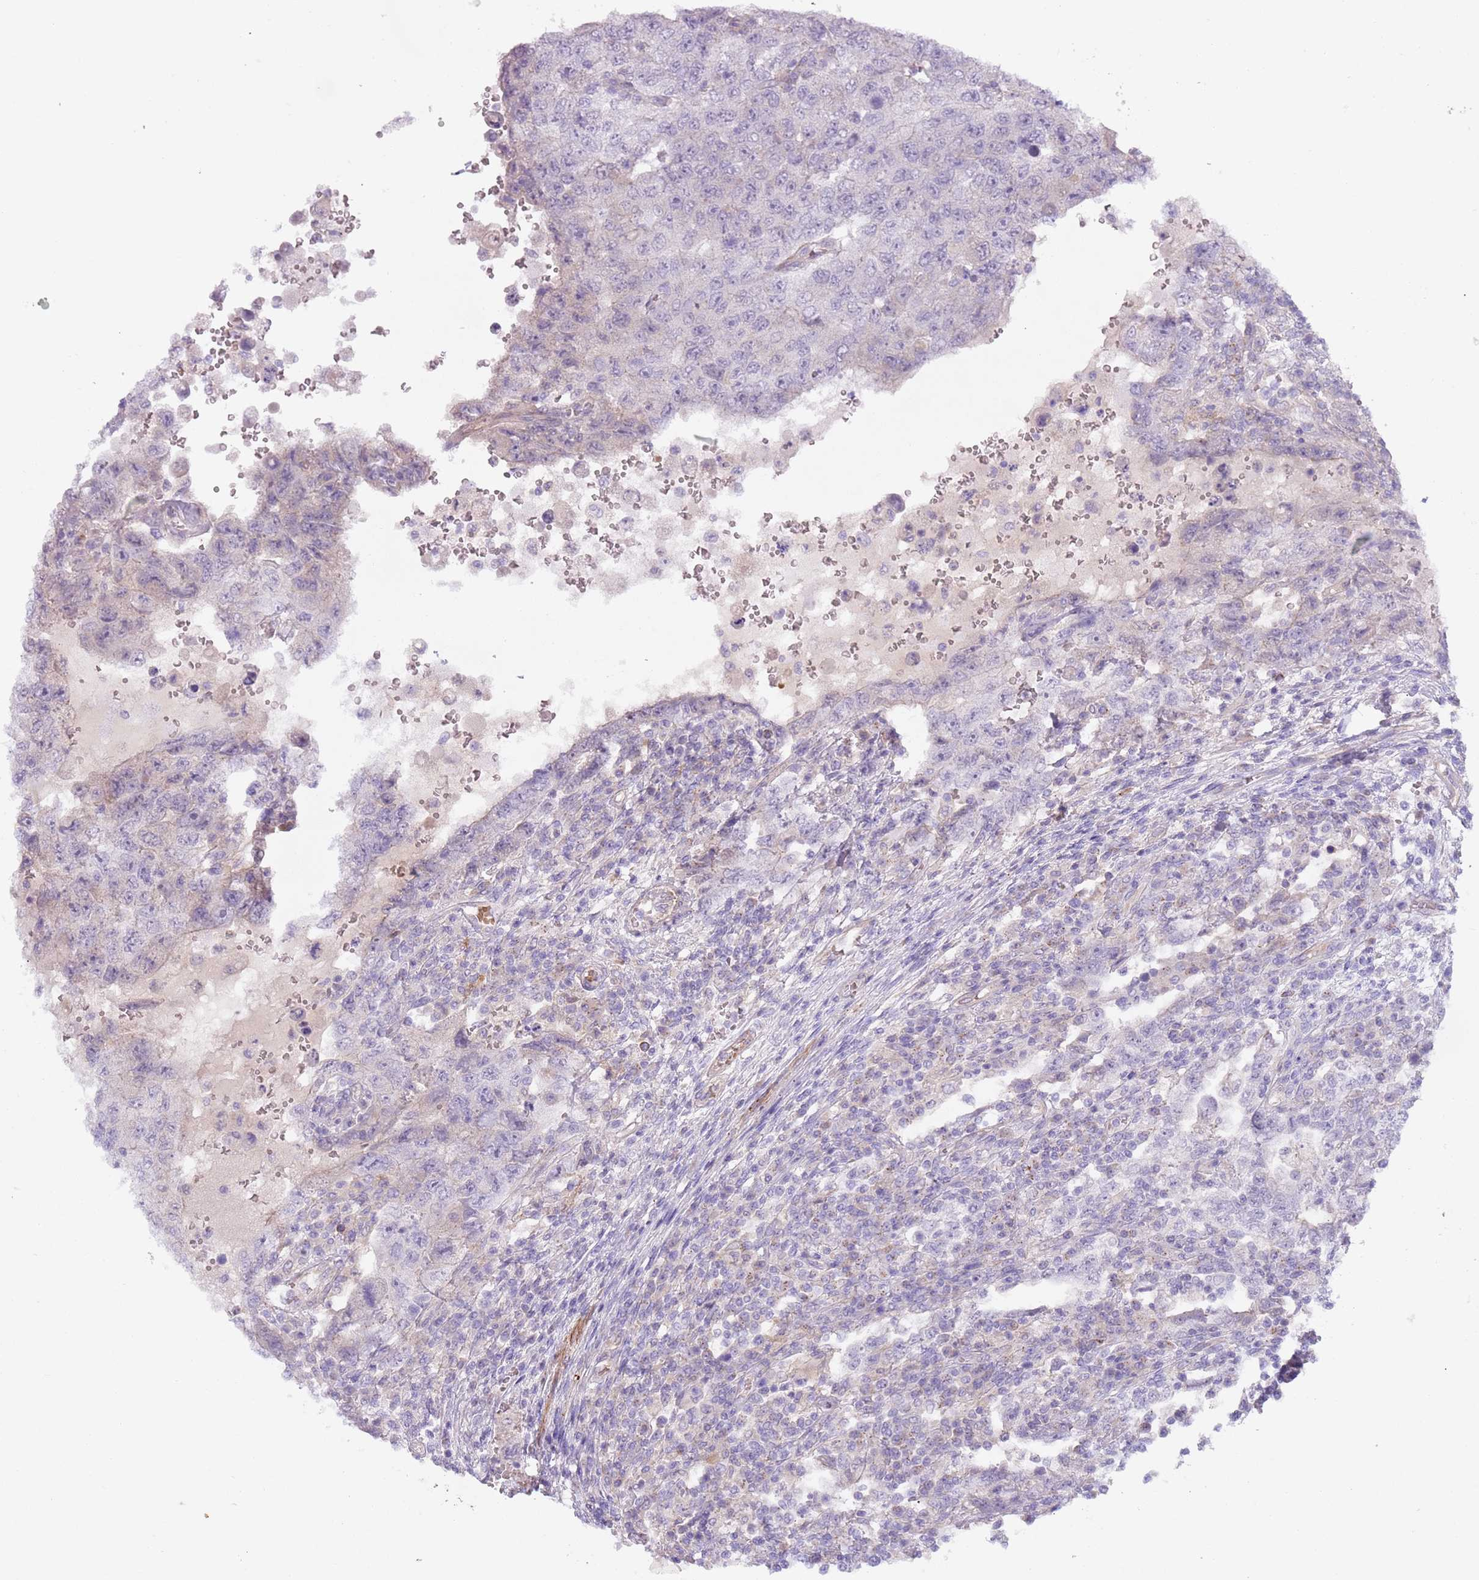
{"staining": {"intensity": "negative", "quantity": "none", "location": "none"}, "tissue": "testis cancer", "cell_type": "Tumor cells", "image_type": "cancer", "snomed": [{"axis": "morphology", "description": "Carcinoma, Embryonal, NOS"}, {"axis": "topography", "description": "Testis"}], "caption": "There is no significant staining in tumor cells of testis cancer (embryonal carcinoma). (Stains: DAB (3,3'-diaminobenzidine) immunohistochemistry with hematoxylin counter stain, Microscopy: brightfield microscopy at high magnification).", "gene": "TINAGL1", "patient": {"sex": "male", "age": 26}}